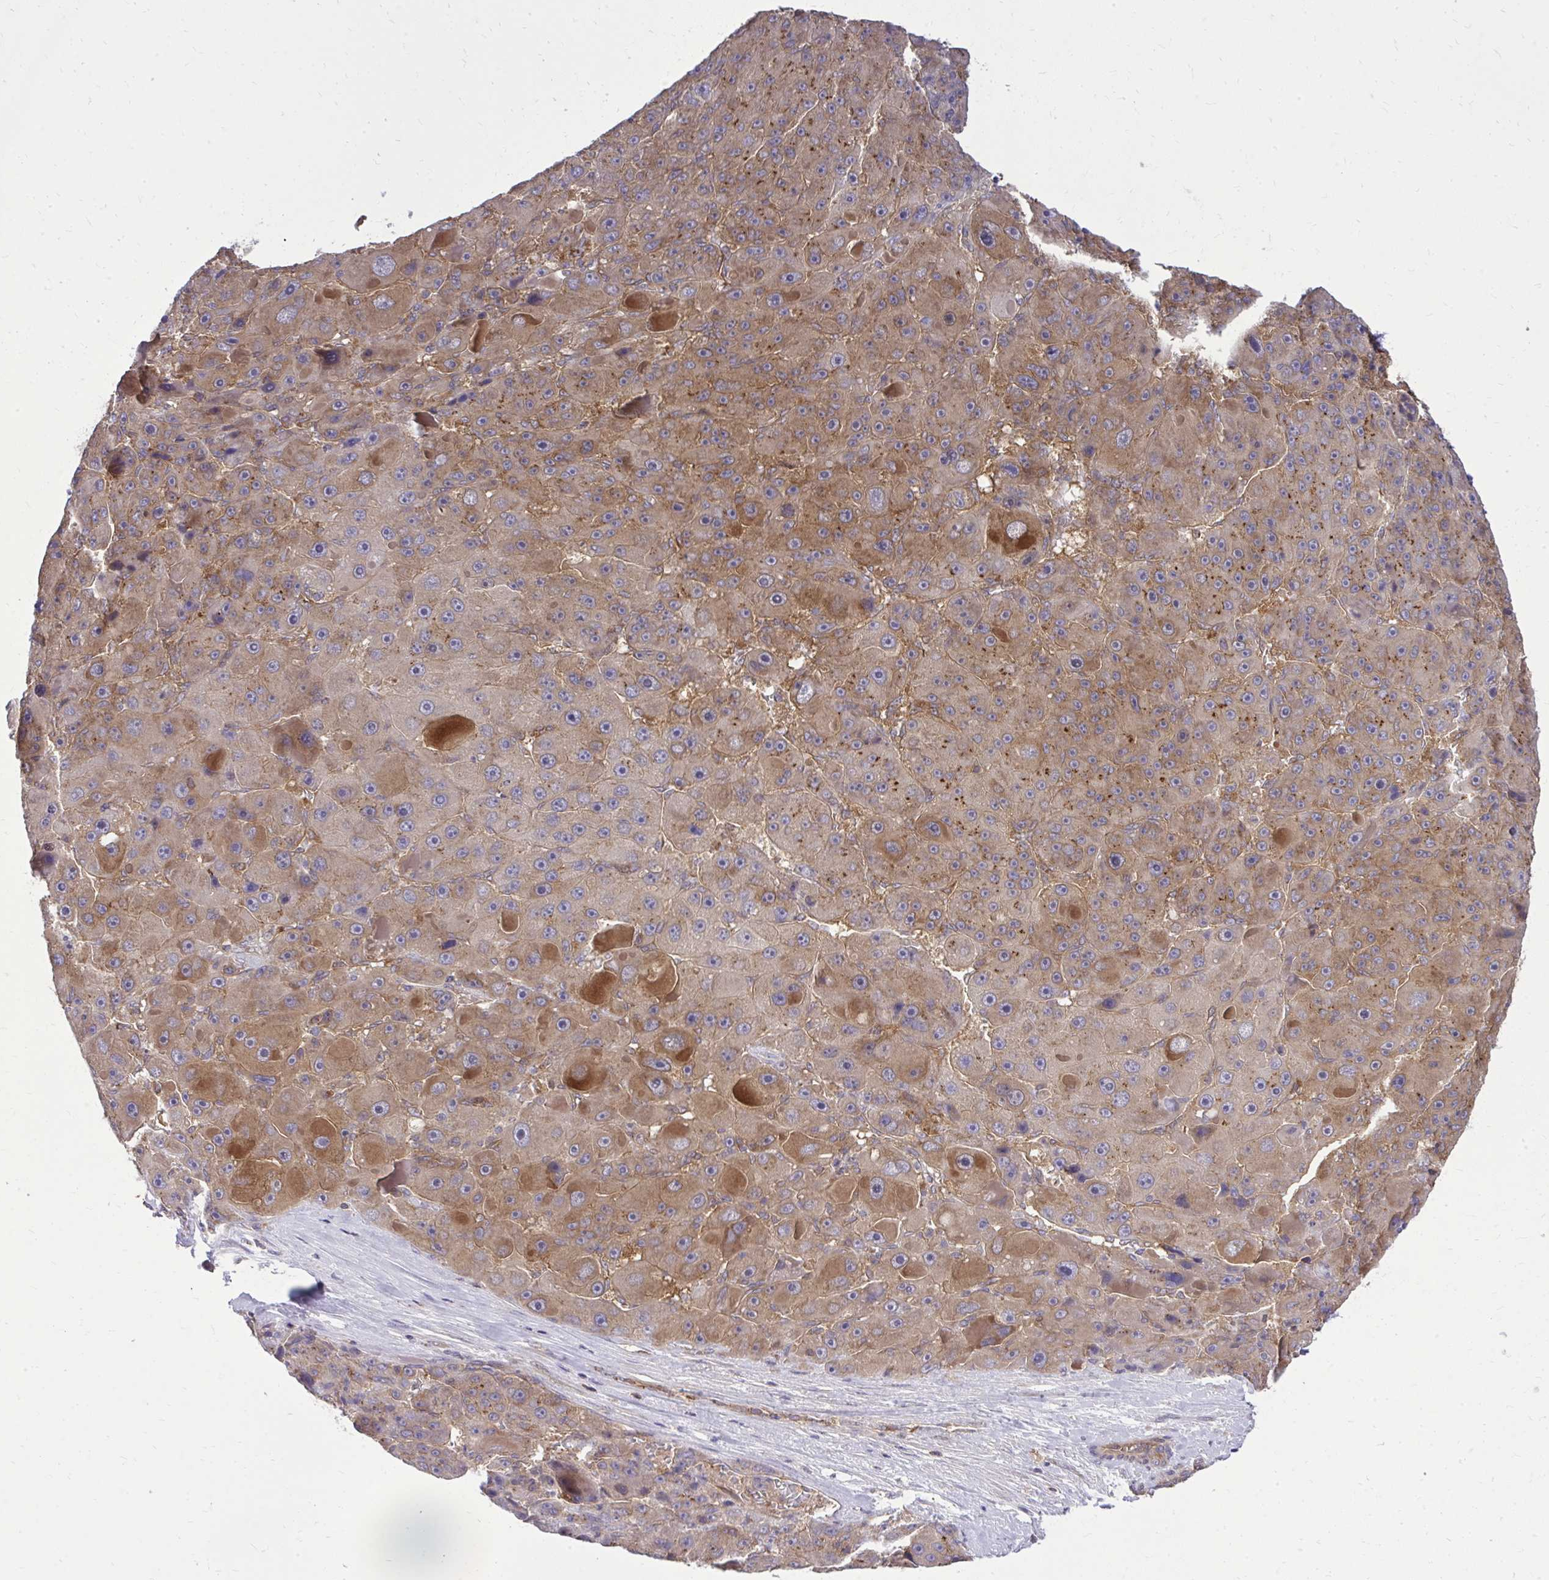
{"staining": {"intensity": "moderate", "quantity": ">75%", "location": "cytoplasmic/membranous"}, "tissue": "liver cancer", "cell_type": "Tumor cells", "image_type": "cancer", "snomed": [{"axis": "morphology", "description": "Carcinoma, Hepatocellular, NOS"}, {"axis": "topography", "description": "Liver"}], "caption": "Hepatocellular carcinoma (liver) stained with a protein marker displays moderate staining in tumor cells.", "gene": "PPP5C", "patient": {"sex": "male", "age": 76}}